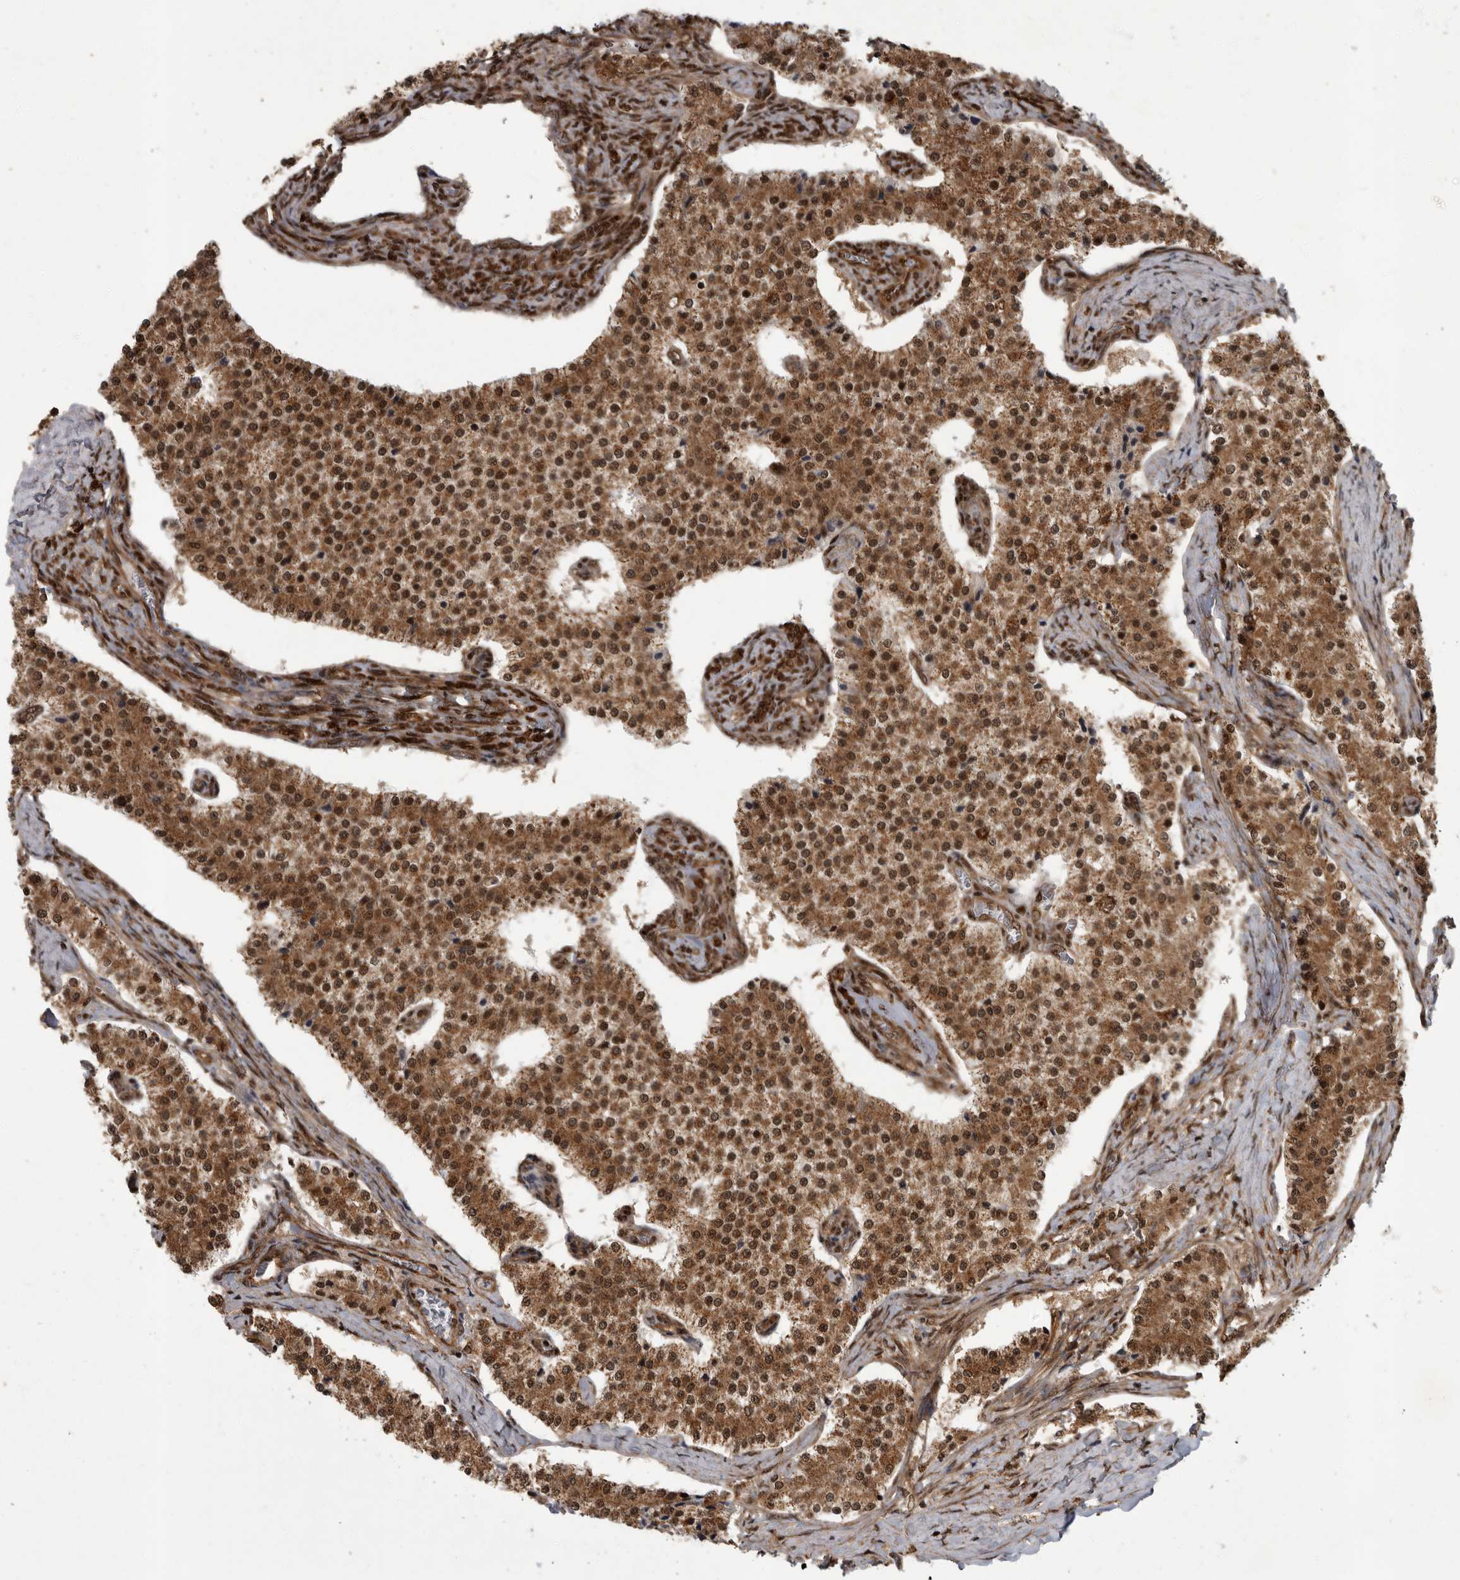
{"staining": {"intensity": "moderate", "quantity": ">75%", "location": "cytoplasmic/membranous,nuclear"}, "tissue": "carcinoid", "cell_type": "Tumor cells", "image_type": "cancer", "snomed": [{"axis": "morphology", "description": "Carcinoid, malignant, NOS"}, {"axis": "topography", "description": "Colon"}], "caption": "DAB (3,3'-diaminobenzidine) immunohistochemical staining of human malignant carcinoid demonstrates moderate cytoplasmic/membranous and nuclear protein expression in approximately >75% of tumor cells. Using DAB (3,3'-diaminobenzidine) (brown) and hematoxylin (blue) stains, captured at high magnification using brightfield microscopy.", "gene": "VPS50", "patient": {"sex": "female", "age": 52}}